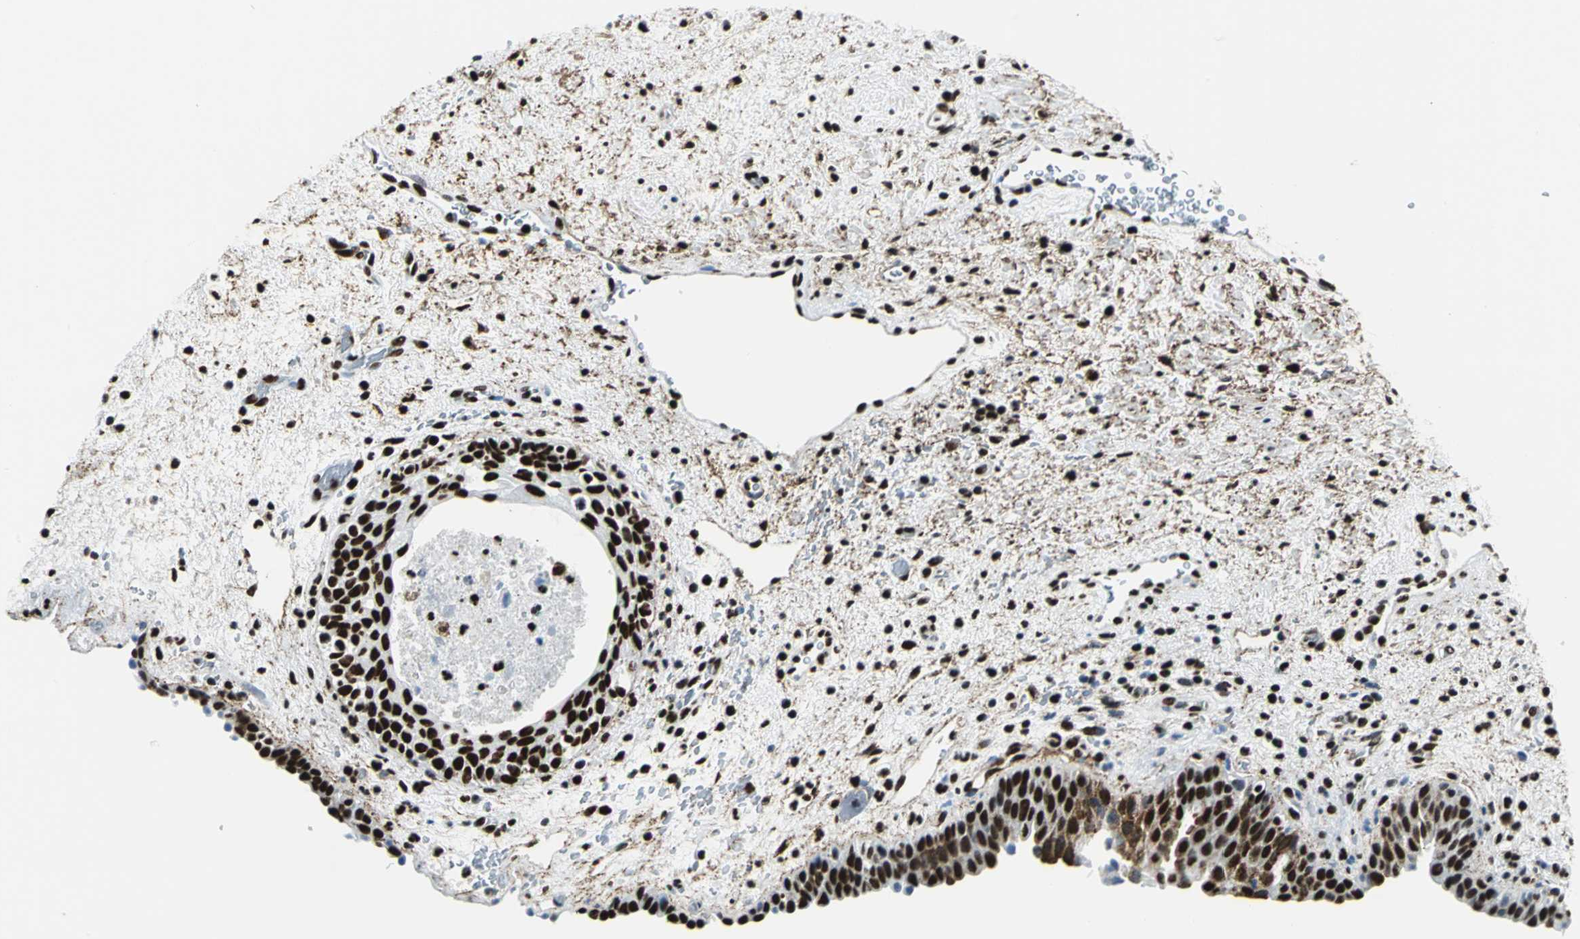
{"staining": {"intensity": "strong", "quantity": ">75%", "location": "nuclear"}, "tissue": "urinary bladder", "cell_type": "Urothelial cells", "image_type": "normal", "snomed": [{"axis": "morphology", "description": "Normal tissue, NOS"}, {"axis": "topography", "description": "Urinary bladder"}], "caption": "A brown stain shows strong nuclear positivity of a protein in urothelial cells of benign human urinary bladder.", "gene": "APEX1", "patient": {"sex": "male", "age": 48}}